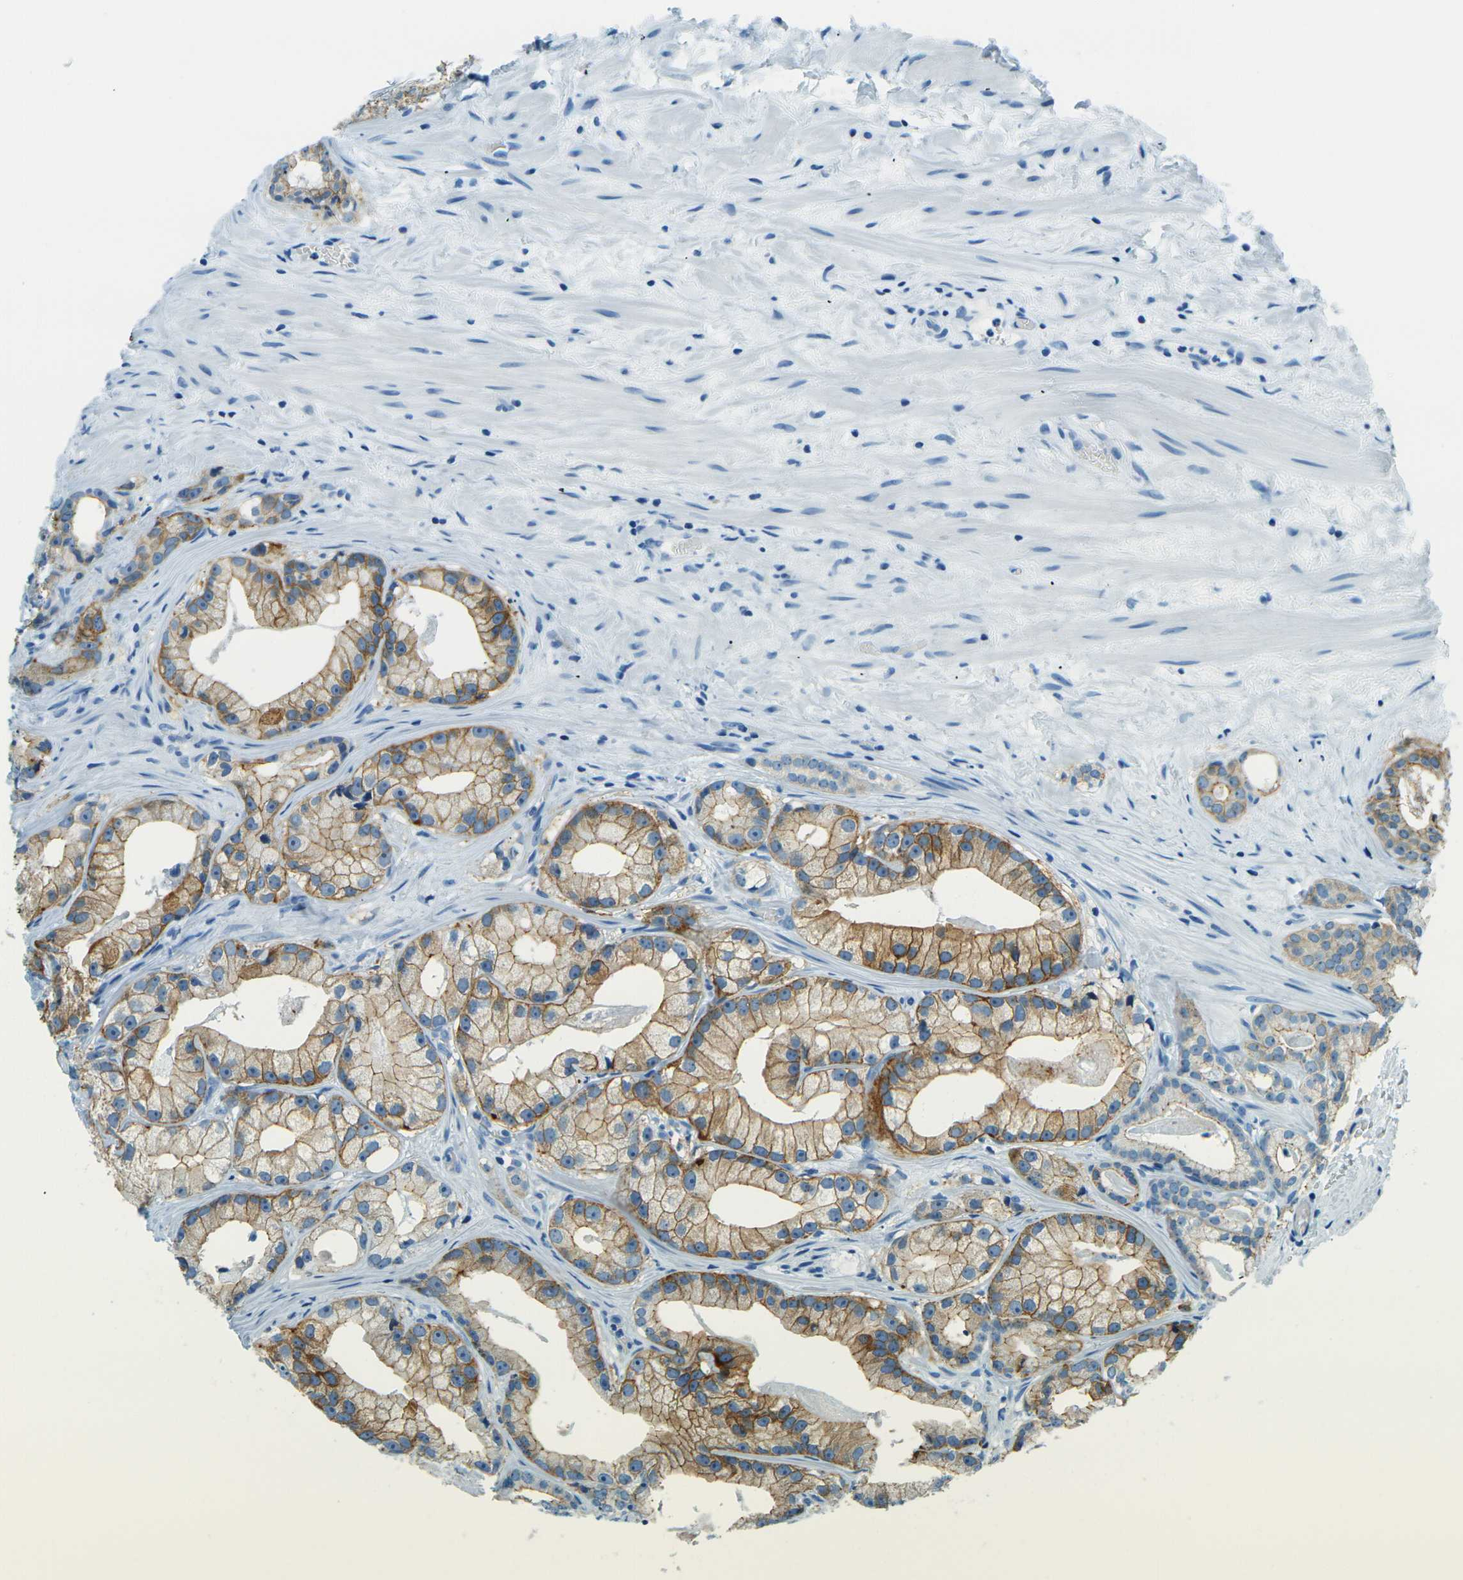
{"staining": {"intensity": "moderate", "quantity": "25%-75%", "location": "cytoplasmic/membranous"}, "tissue": "prostate cancer", "cell_type": "Tumor cells", "image_type": "cancer", "snomed": [{"axis": "morphology", "description": "Adenocarcinoma, Low grade"}, {"axis": "topography", "description": "Prostate"}], "caption": "IHC staining of adenocarcinoma (low-grade) (prostate), which exhibits medium levels of moderate cytoplasmic/membranous positivity in approximately 25%-75% of tumor cells indicating moderate cytoplasmic/membranous protein positivity. The staining was performed using DAB (3,3'-diaminobenzidine) (brown) for protein detection and nuclei were counterstained in hematoxylin (blue).", "gene": "OCLN", "patient": {"sex": "male", "age": 59}}